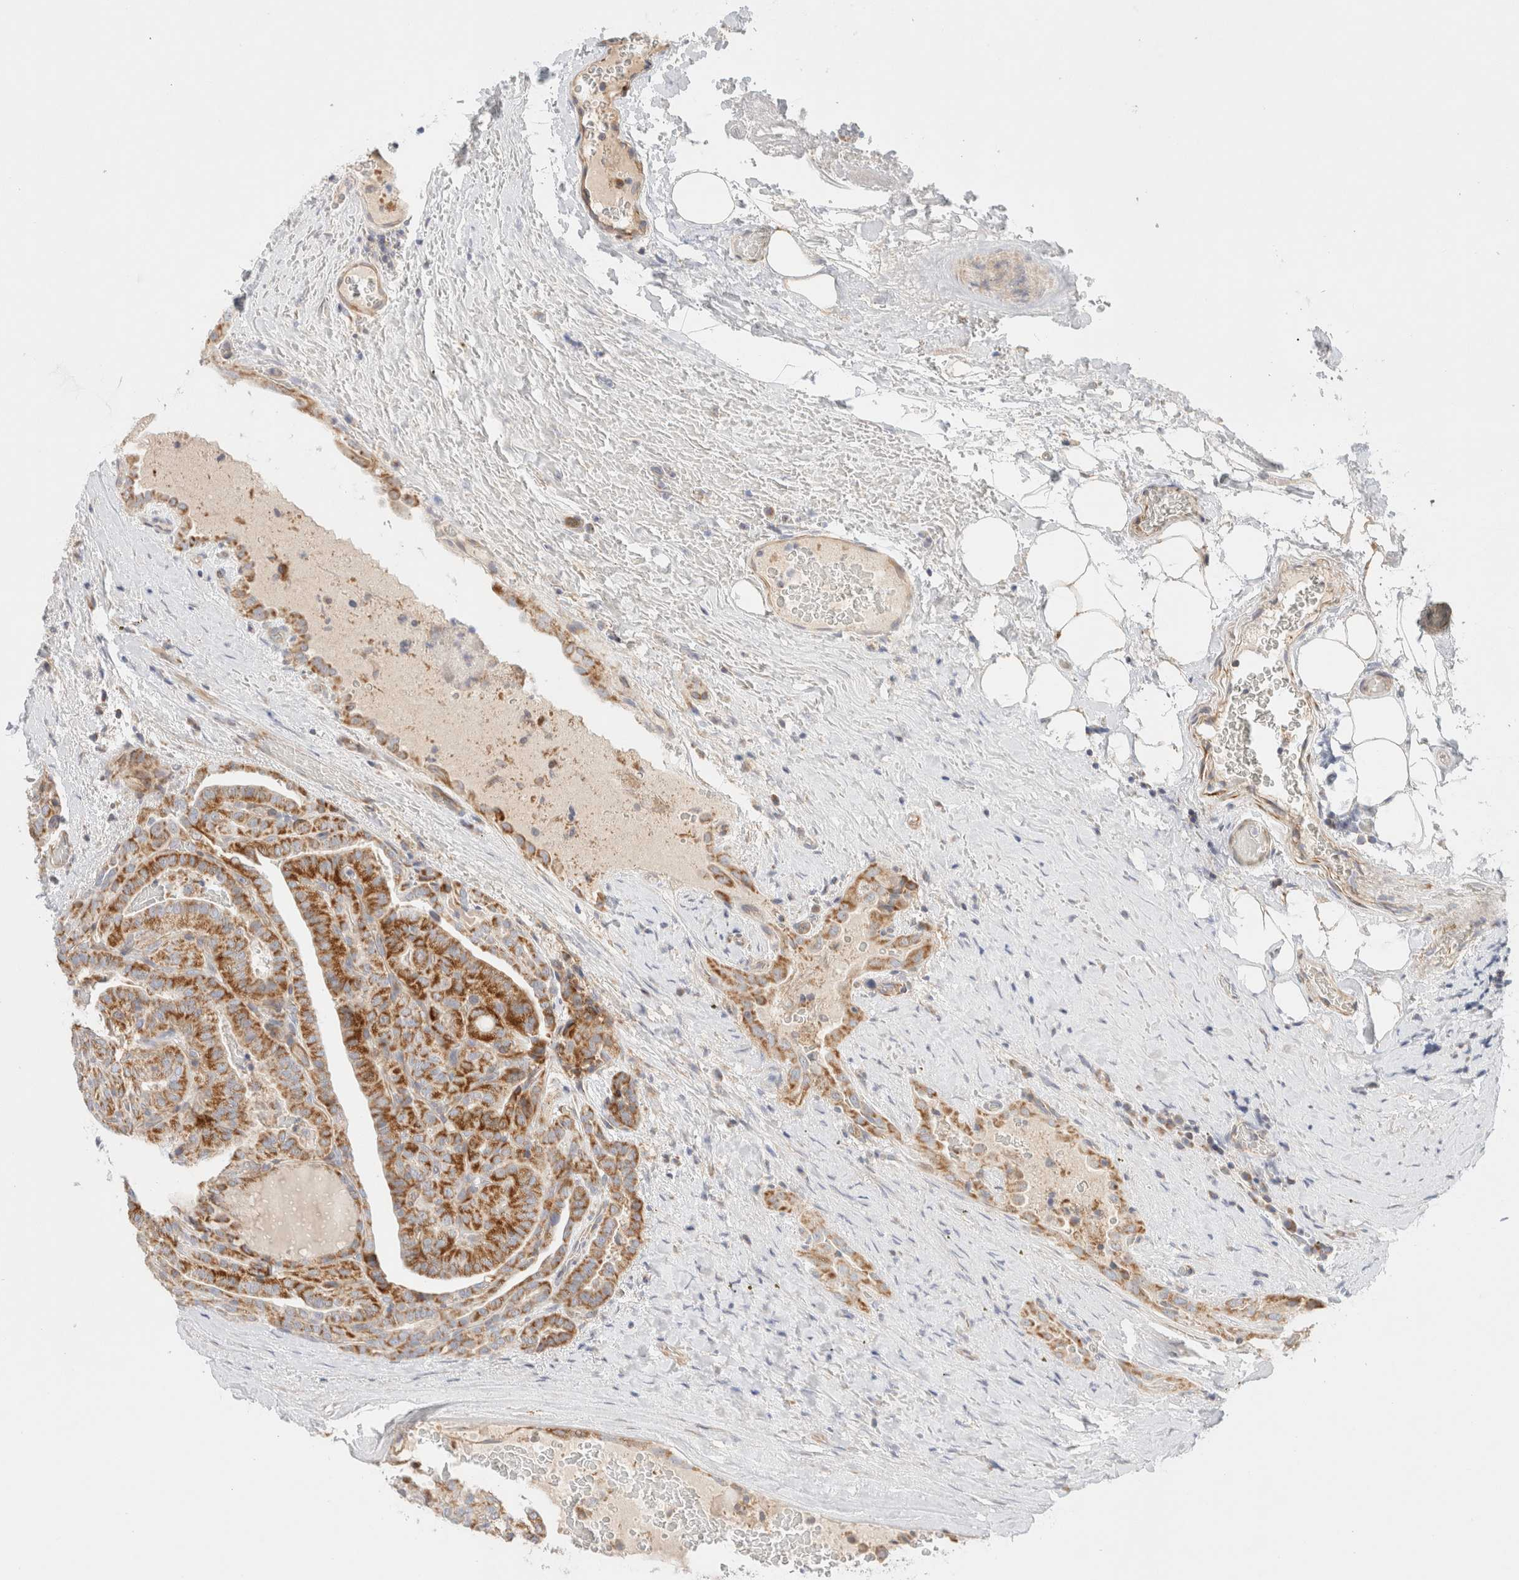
{"staining": {"intensity": "strong", "quantity": ">75%", "location": "cytoplasmic/membranous"}, "tissue": "thyroid cancer", "cell_type": "Tumor cells", "image_type": "cancer", "snomed": [{"axis": "morphology", "description": "Papillary adenocarcinoma, NOS"}, {"axis": "topography", "description": "Thyroid gland"}], "caption": "Brown immunohistochemical staining in human thyroid papillary adenocarcinoma displays strong cytoplasmic/membranous positivity in about >75% of tumor cells.", "gene": "MRM3", "patient": {"sex": "male", "age": 77}}